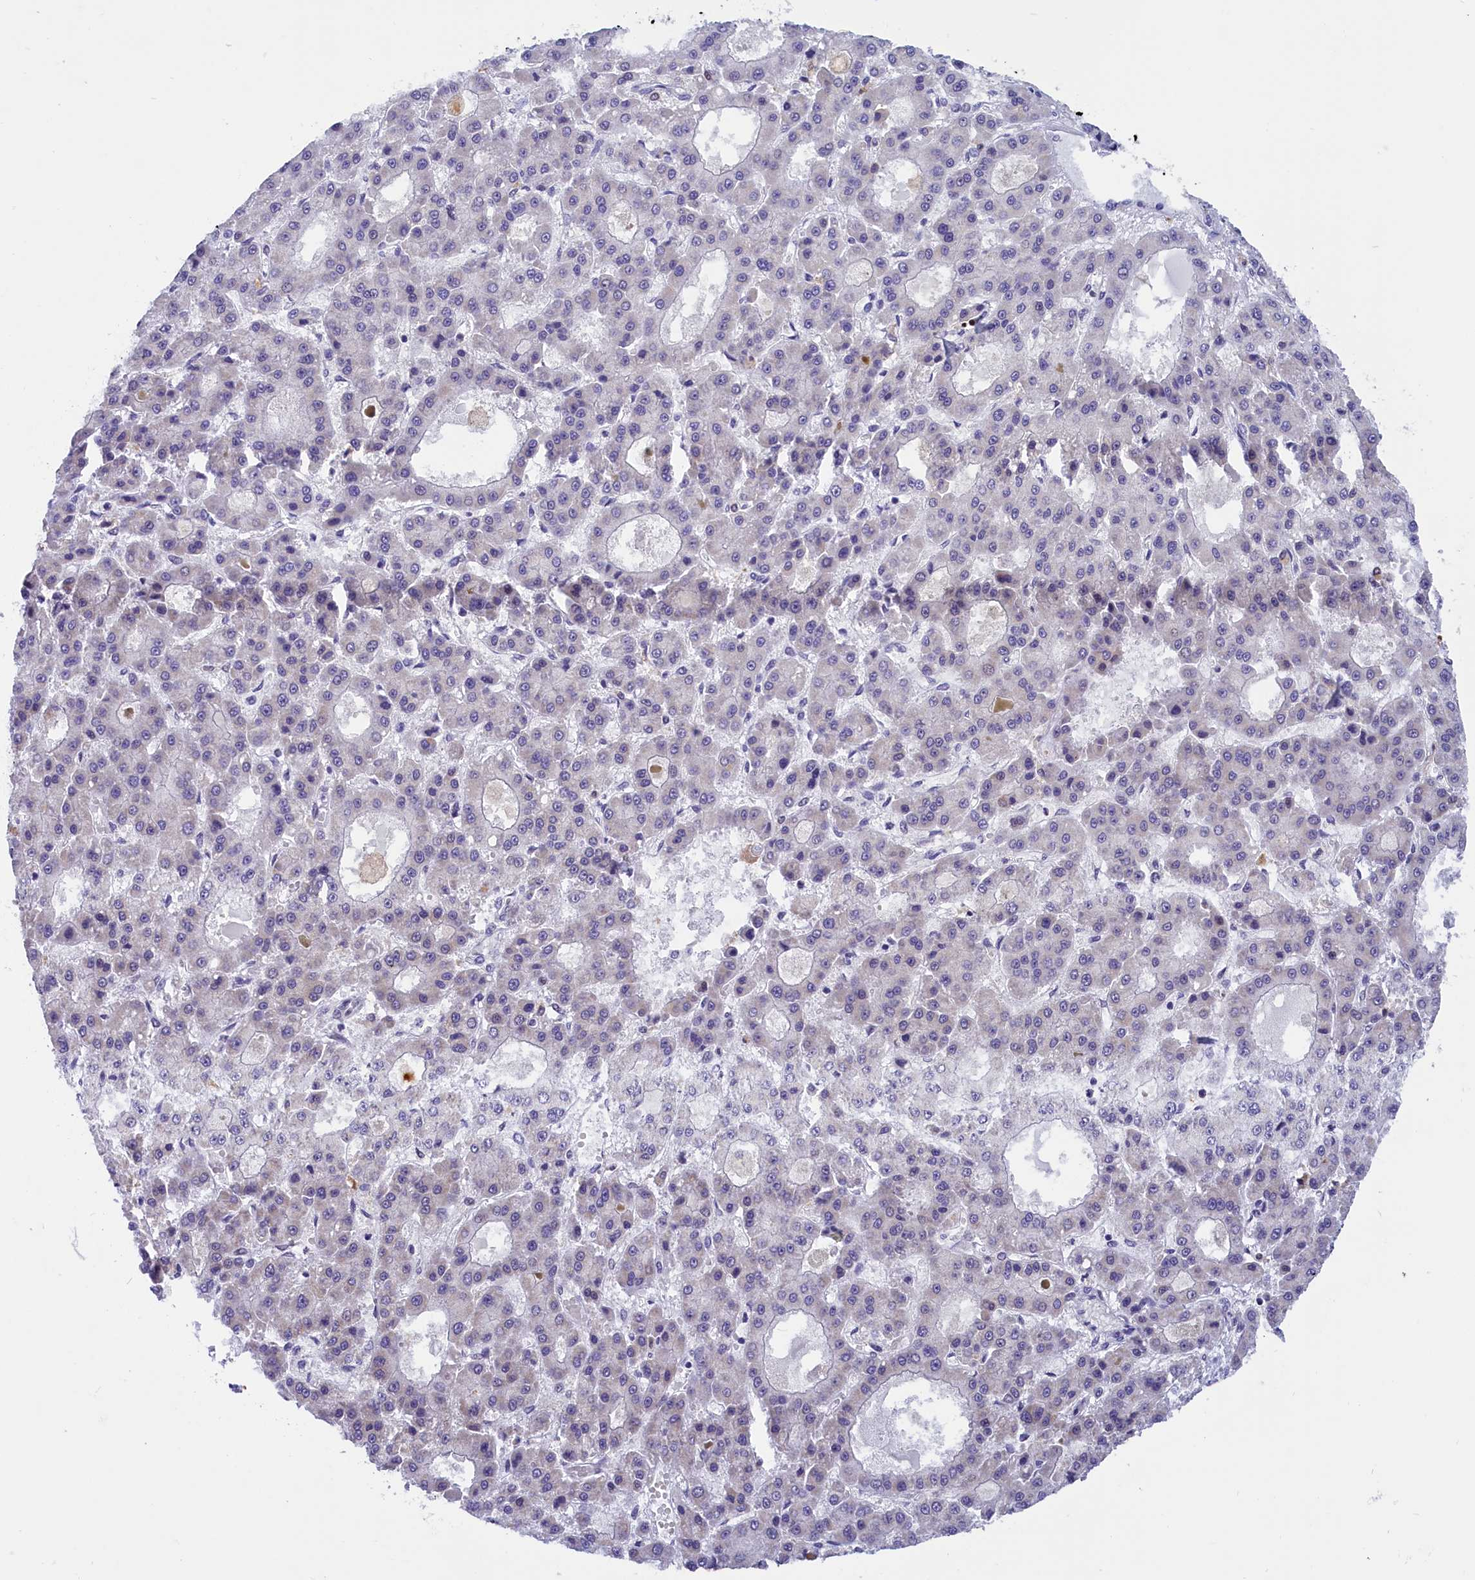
{"staining": {"intensity": "negative", "quantity": "none", "location": "none"}, "tissue": "liver cancer", "cell_type": "Tumor cells", "image_type": "cancer", "snomed": [{"axis": "morphology", "description": "Carcinoma, Hepatocellular, NOS"}, {"axis": "topography", "description": "Liver"}], "caption": "Liver cancer was stained to show a protein in brown. There is no significant positivity in tumor cells.", "gene": "CDYL2", "patient": {"sex": "male", "age": 70}}